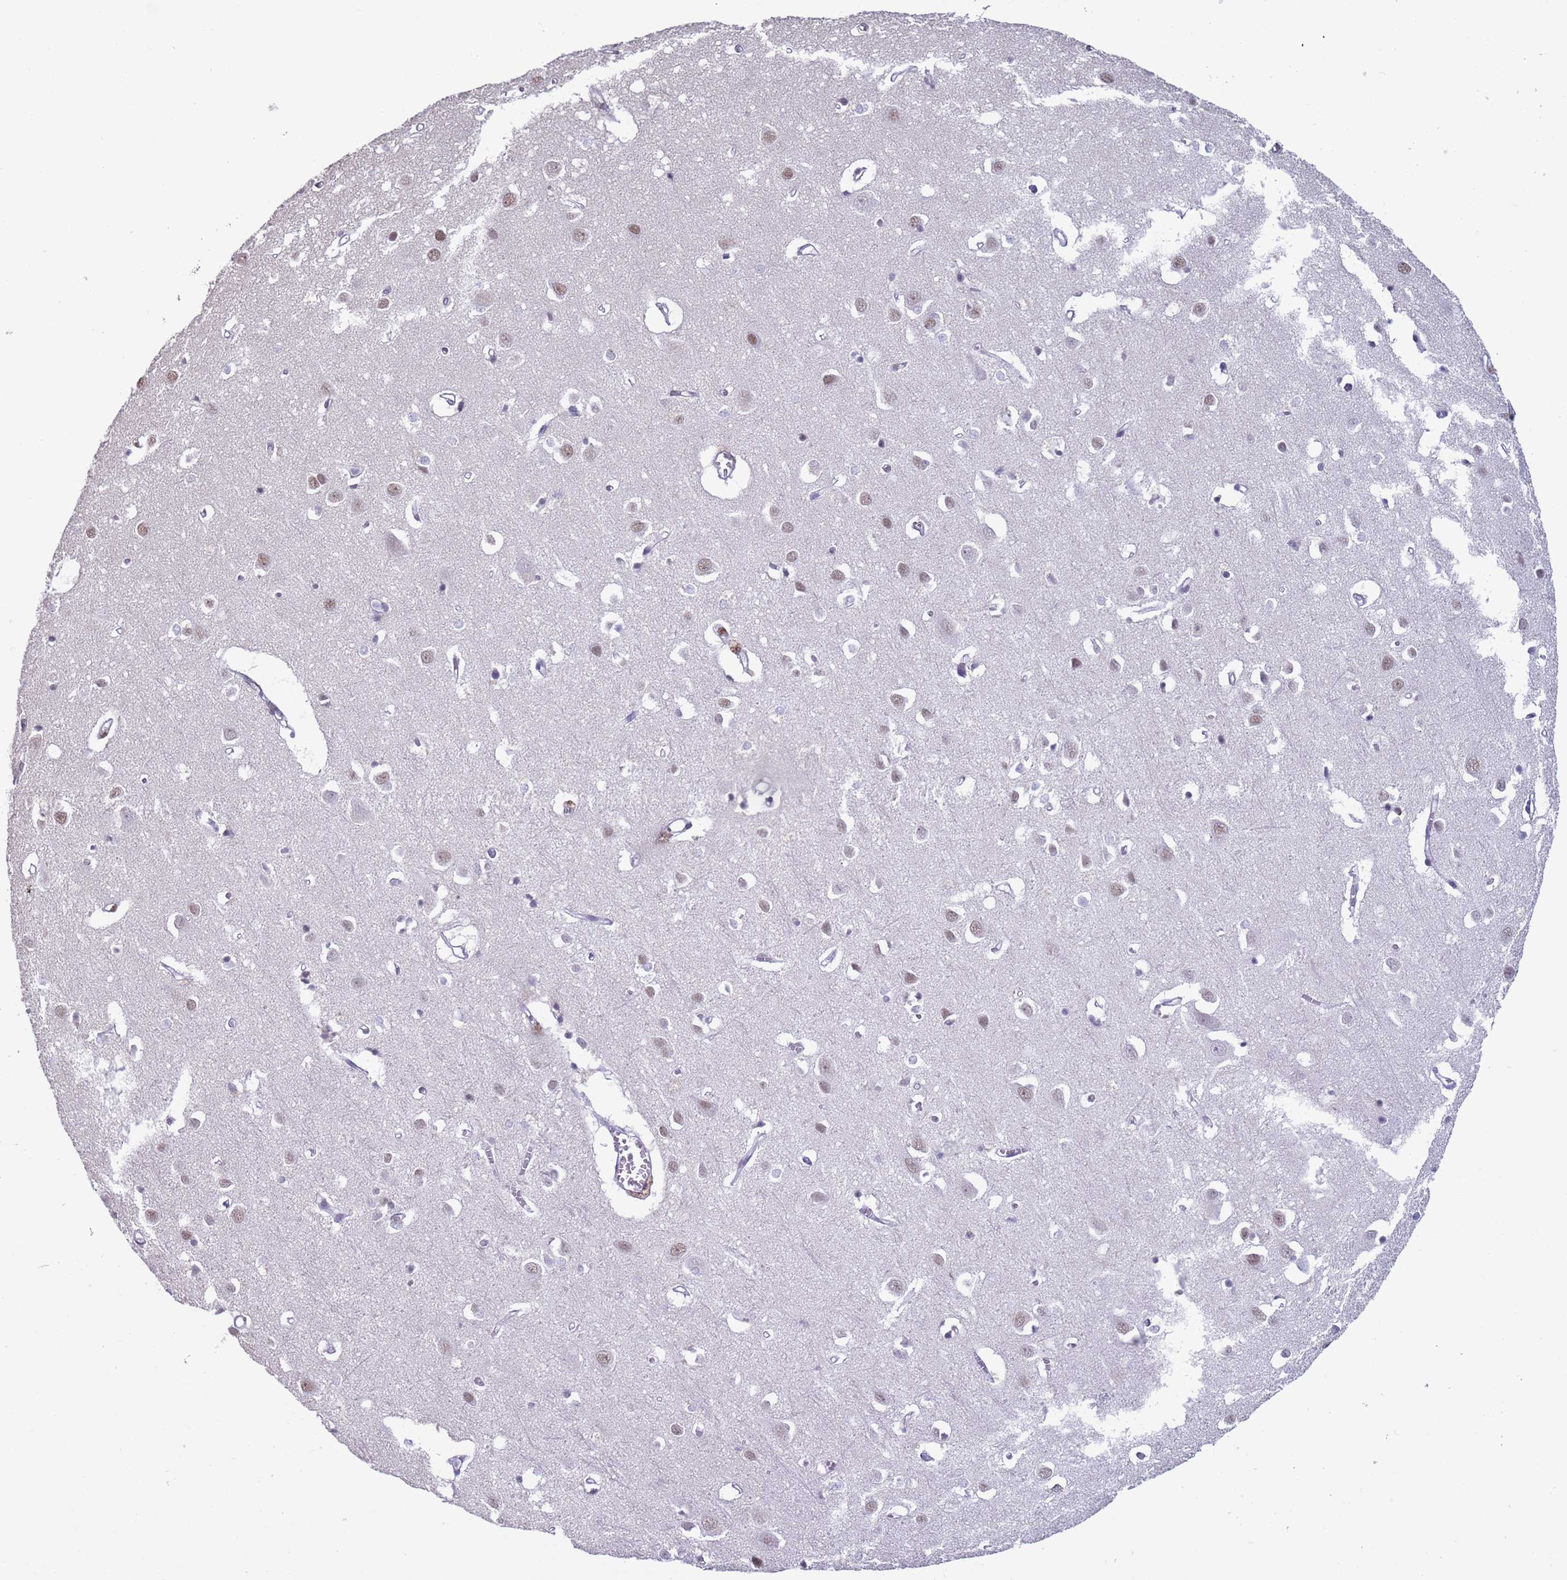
{"staining": {"intensity": "negative", "quantity": "none", "location": "none"}, "tissue": "cerebral cortex", "cell_type": "Endothelial cells", "image_type": "normal", "snomed": [{"axis": "morphology", "description": "Normal tissue, NOS"}, {"axis": "topography", "description": "Cerebral cortex"}], "caption": "Immunohistochemistry (IHC) histopathology image of benign human cerebral cortex stained for a protein (brown), which reveals no positivity in endothelial cells. (DAB (3,3'-diaminobenzidine) immunohistochemistry visualized using brightfield microscopy, high magnification).", "gene": "NPAP1", "patient": {"sex": "female", "age": 64}}